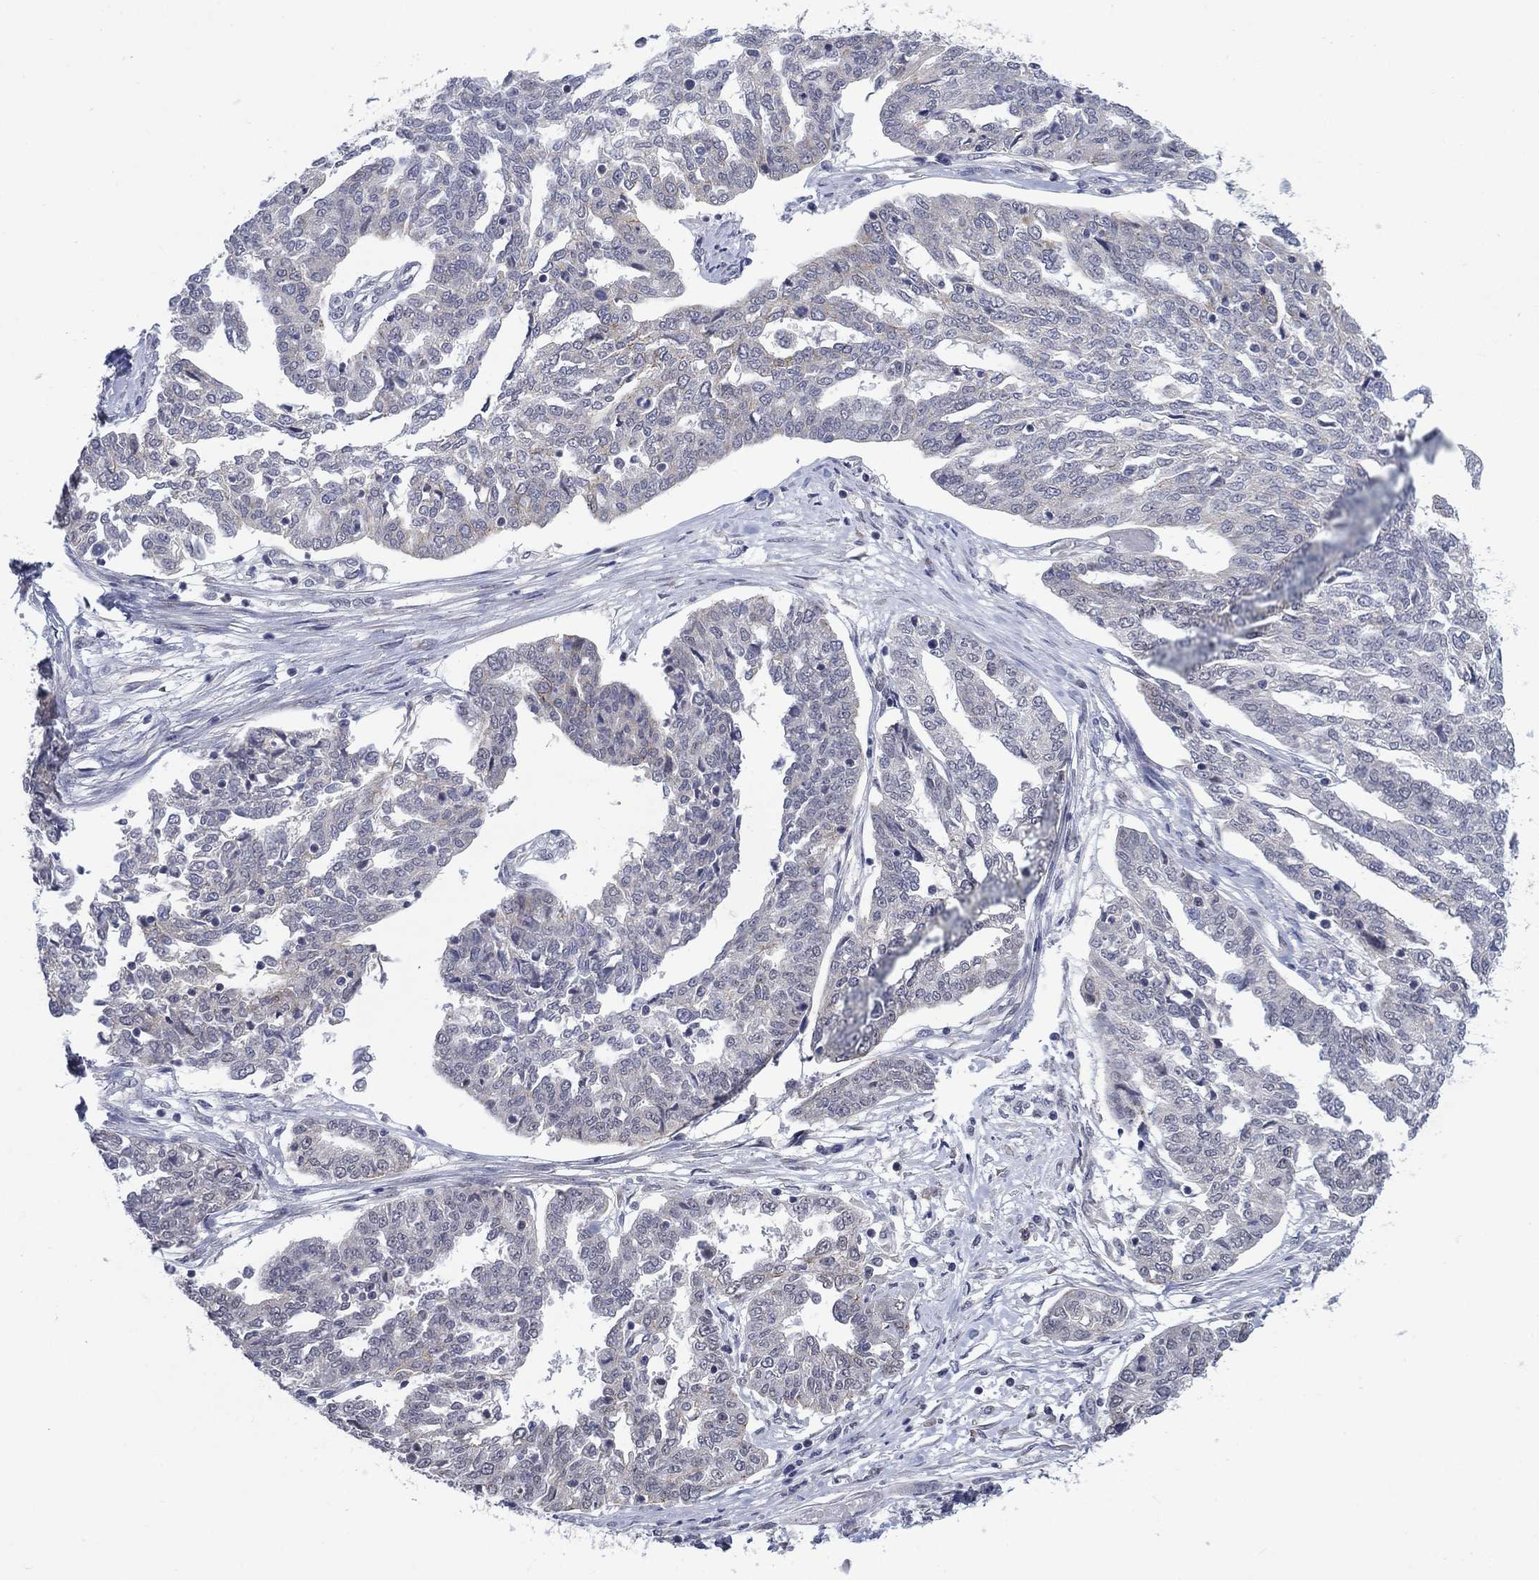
{"staining": {"intensity": "moderate", "quantity": "<25%", "location": "cytoplasmic/membranous"}, "tissue": "ovarian cancer", "cell_type": "Tumor cells", "image_type": "cancer", "snomed": [{"axis": "morphology", "description": "Cystadenocarcinoma, serous, NOS"}, {"axis": "topography", "description": "Ovary"}], "caption": "Protein analysis of ovarian serous cystadenocarcinoma tissue displays moderate cytoplasmic/membranous expression in approximately <25% of tumor cells. (DAB (3,3'-diaminobenzidine) IHC, brown staining for protein, blue staining for nuclei).", "gene": "SDC1", "patient": {"sex": "female", "age": 67}}